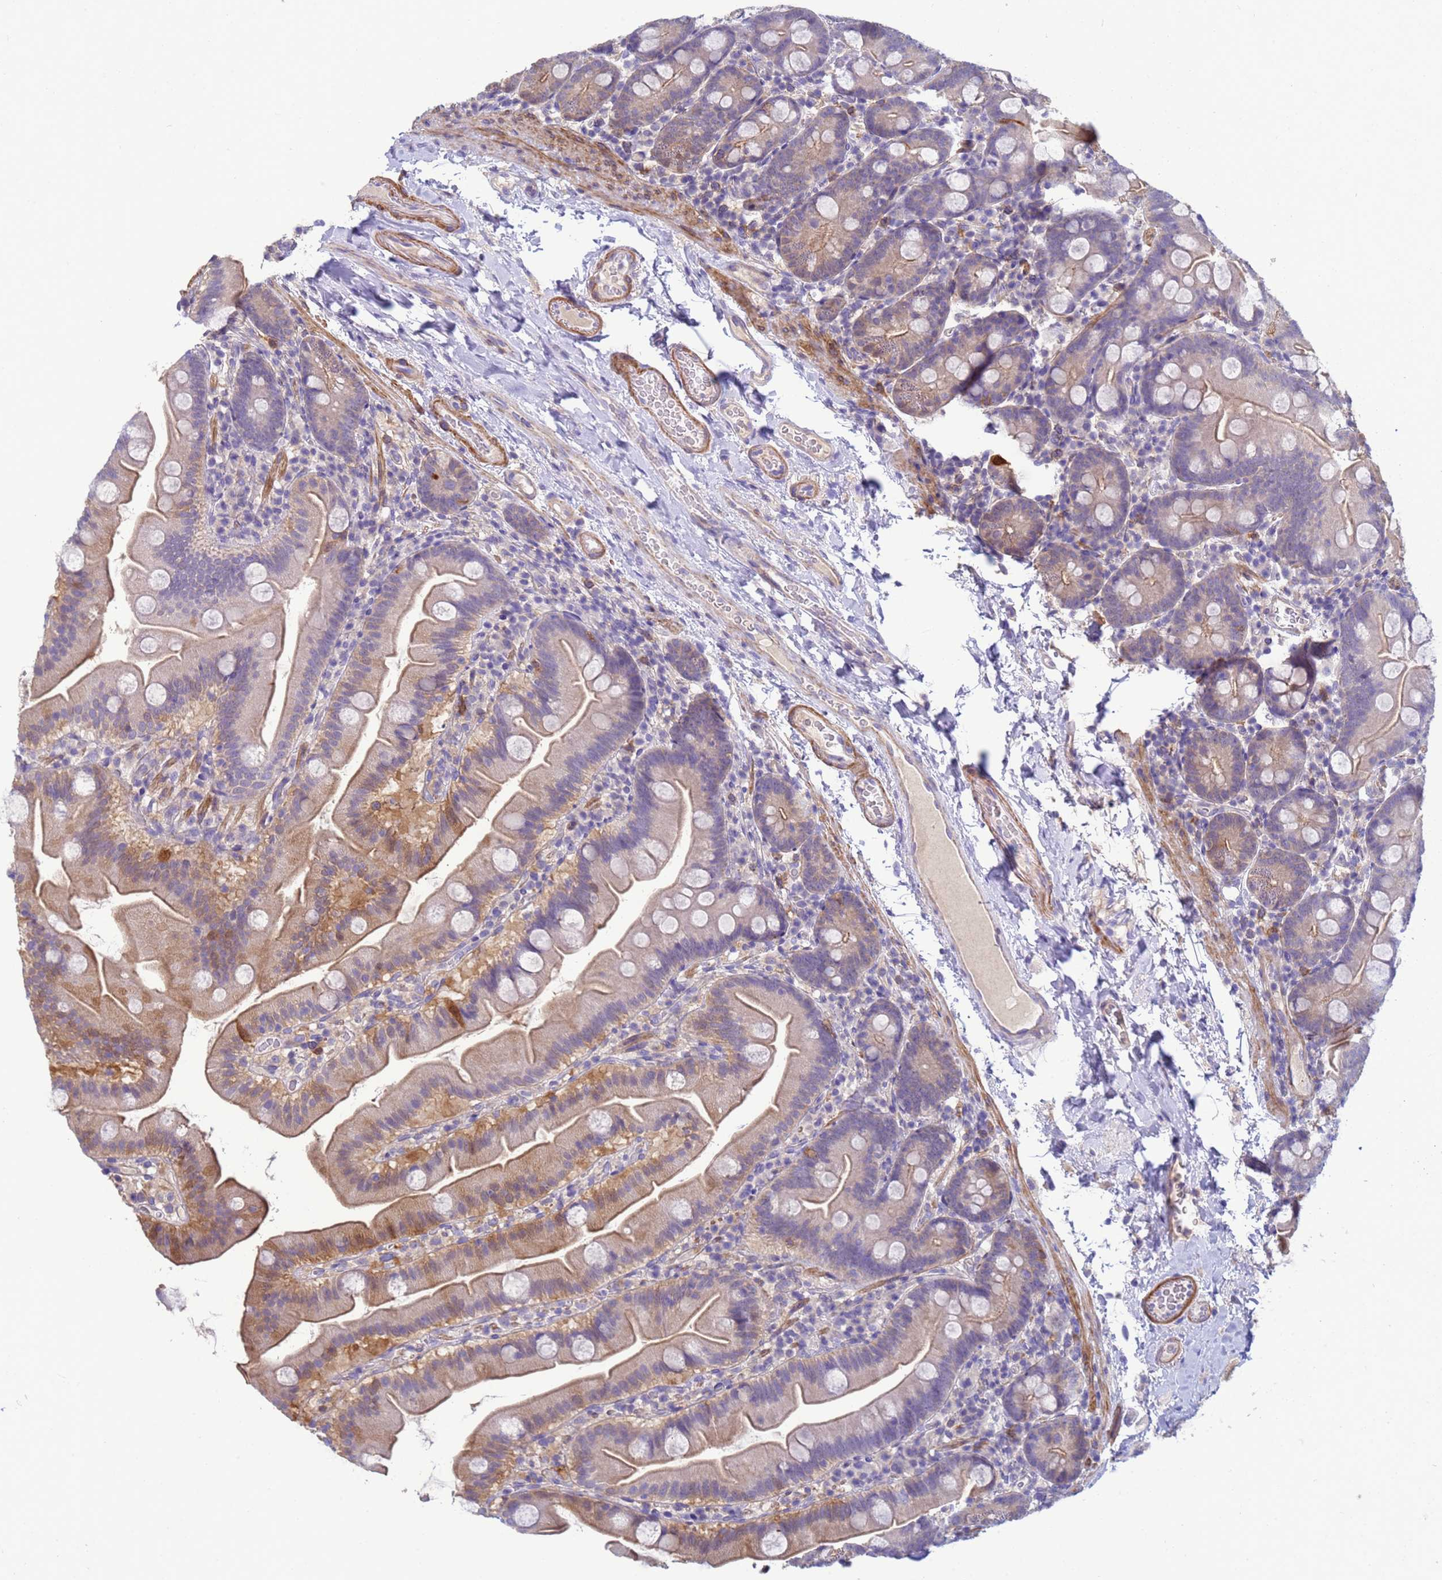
{"staining": {"intensity": "moderate", "quantity": "<25%", "location": "cytoplasmic/membranous,nuclear"}, "tissue": "small intestine", "cell_type": "Glandular cells", "image_type": "normal", "snomed": [{"axis": "morphology", "description": "Normal tissue, NOS"}, {"axis": "topography", "description": "Small intestine"}], "caption": "A histopathology image of small intestine stained for a protein demonstrates moderate cytoplasmic/membranous,nuclear brown staining in glandular cells. The staining is performed using DAB brown chromogen to label protein expression. The nuclei are counter-stained blue using hematoxylin.", "gene": "KLHL13", "patient": {"sex": "female", "age": 68}}